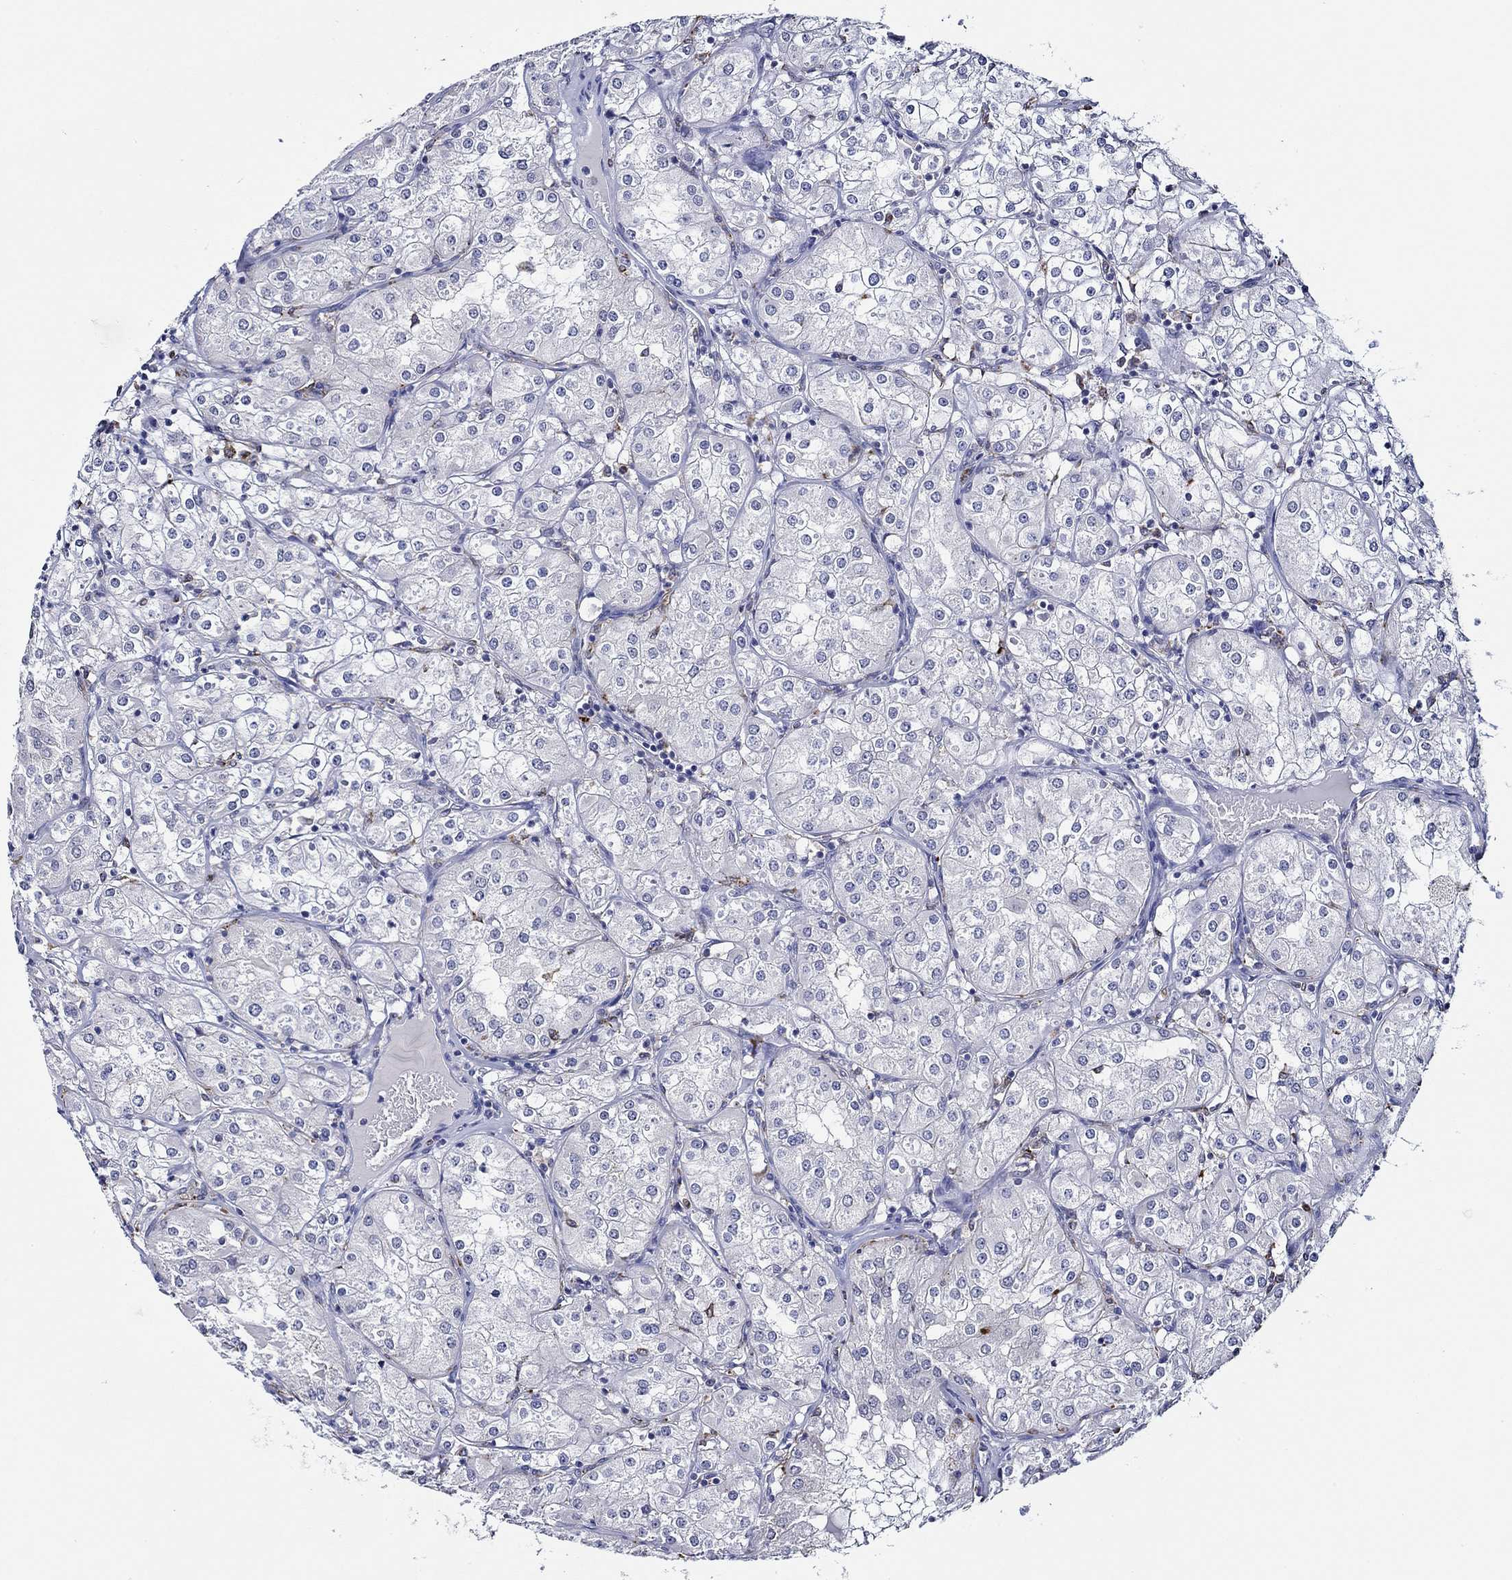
{"staining": {"intensity": "negative", "quantity": "none", "location": "none"}, "tissue": "renal cancer", "cell_type": "Tumor cells", "image_type": "cancer", "snomed": [{"axis": "morphology", "description": "Adenocarcinoma, NOS"}, {"axis": "topography", "description": "Kidney"}], "caption": "This photomicrograph is of adenocarcinoma (renal) stained with immunohistochemistry (IHC) to label a protein in brown with the nuclei are counter-stained blue. There is no staining in tumor cells.", "gene": "GATA2", "patient": {"sex": "male", "age": 77}}